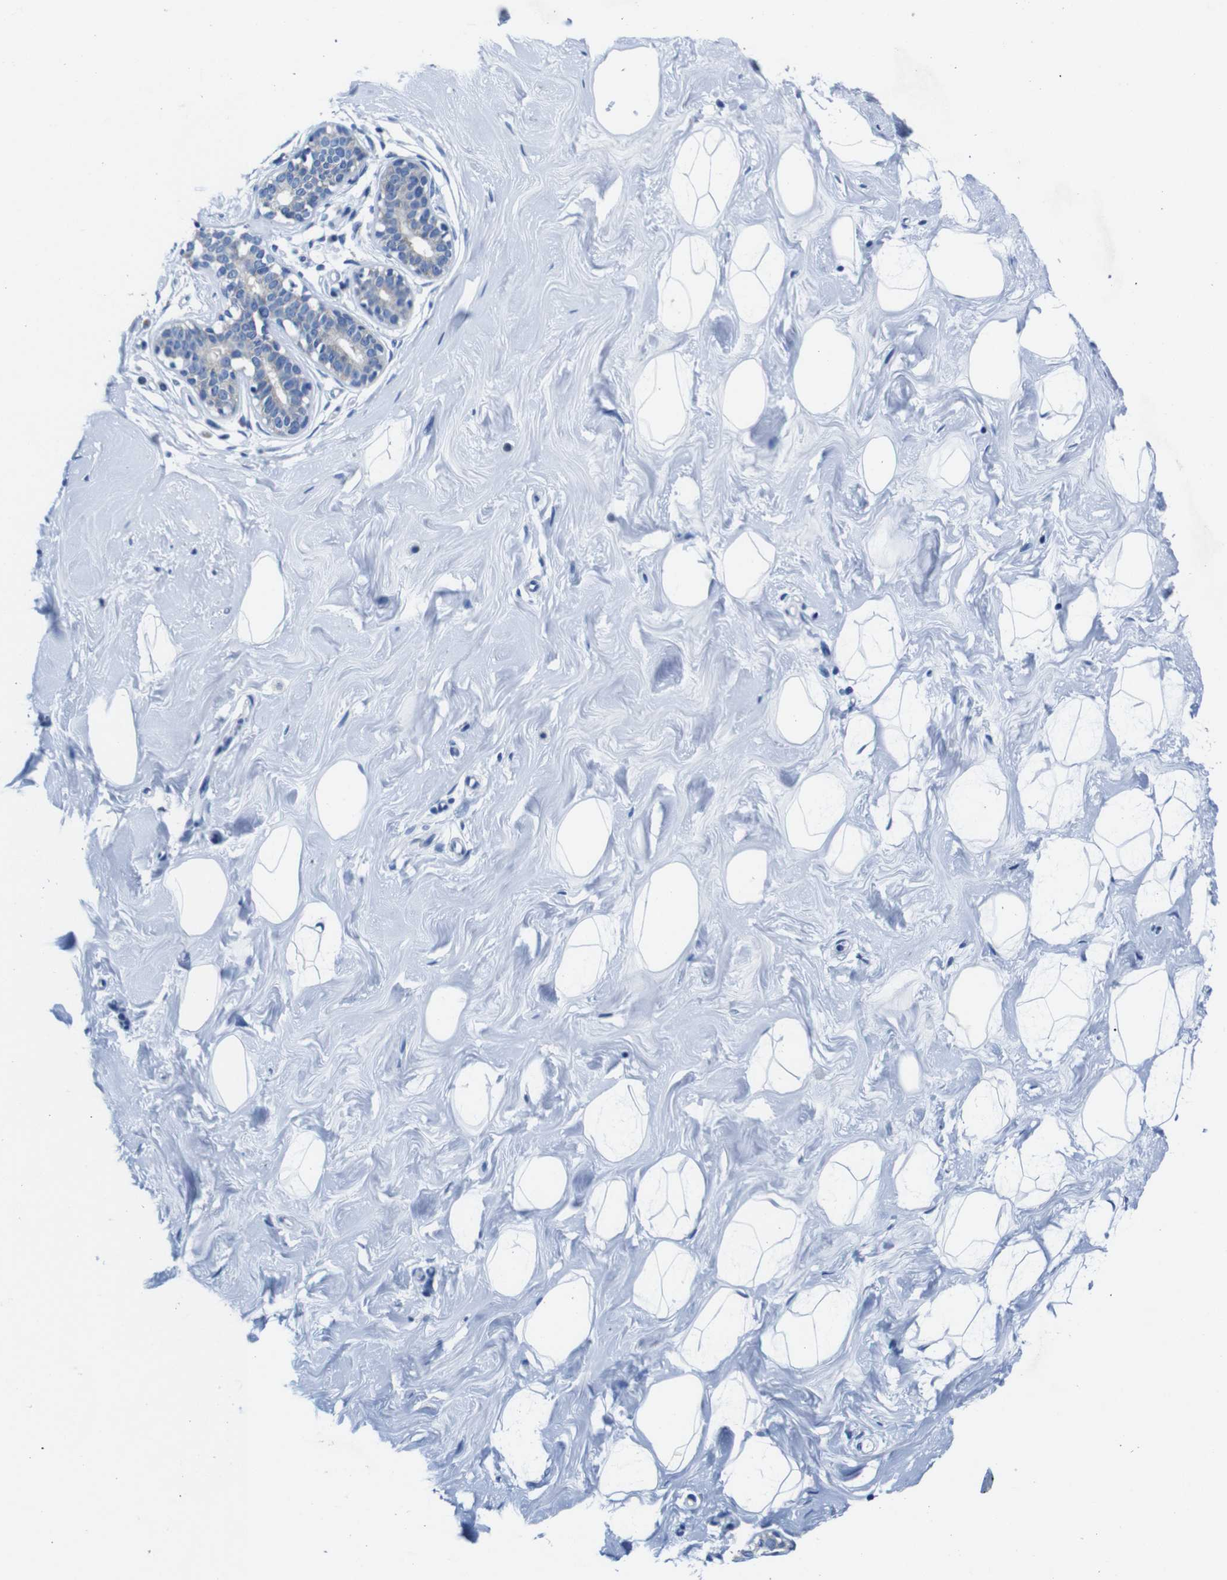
{"staining": {"intensity": "negative", "quantity": "none", "location": "none"}, "tissue": "breast", "cell_type": "Adipocytes", "image_type": "normal", "snomed": [{"axis": "morphology", "description": "Normal tissue, NOS"}, {"axis": "topography", "description": "Breast"}], "caption": "Immunohistochemical staining of benign breast exhibits no significant positivity in adipocytes. (Brightfield microscopy of DAB immunohistochemistry (IHC) at high magnification).", "gene": "SNX19", "patient": {"sex": "female", "age": 23}}